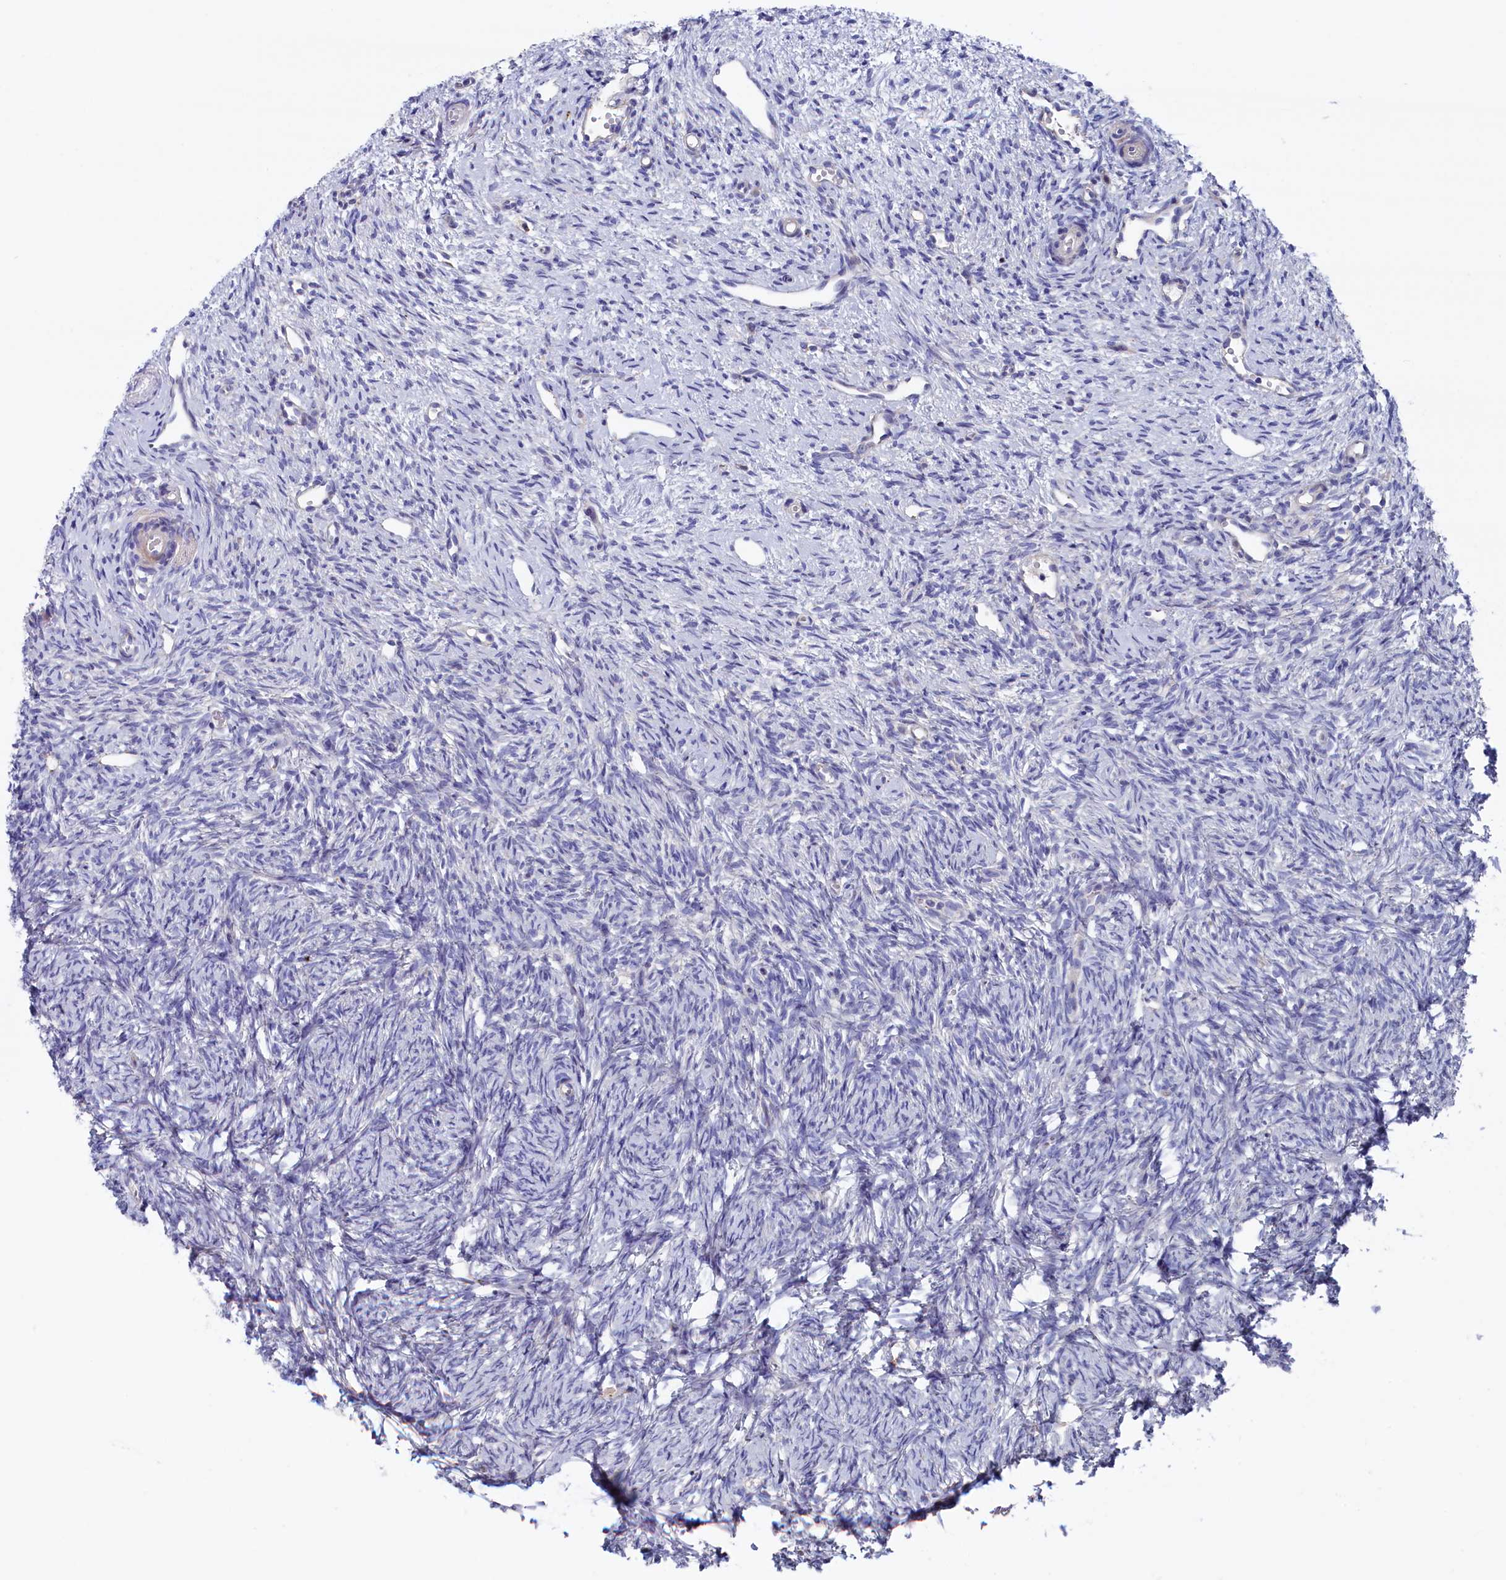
{"staining": {"intensity": "weak", "quantity": ">75%", "location": "cytoplasmic/membranous"}, "tissue": "ovary", "cell_type": "Follicle cells", "image_type": "normal", "snomed": [{"axis": "morphology", "description": "Normal tissue, NOS"}, {"axis": "topography", "description": "Ovary"}], "caption": "Immunohistochemistry image of unremarkable ovary: ovary stained using IHC exhibits low levels of weak protein expression localized specifically in the cytoplasmic/membranous of follicle cells, appearing as a cytoplasmic/membranous brown color.", "gene": "NUDT7", "patient": {"sex": "female", "age": 51}}